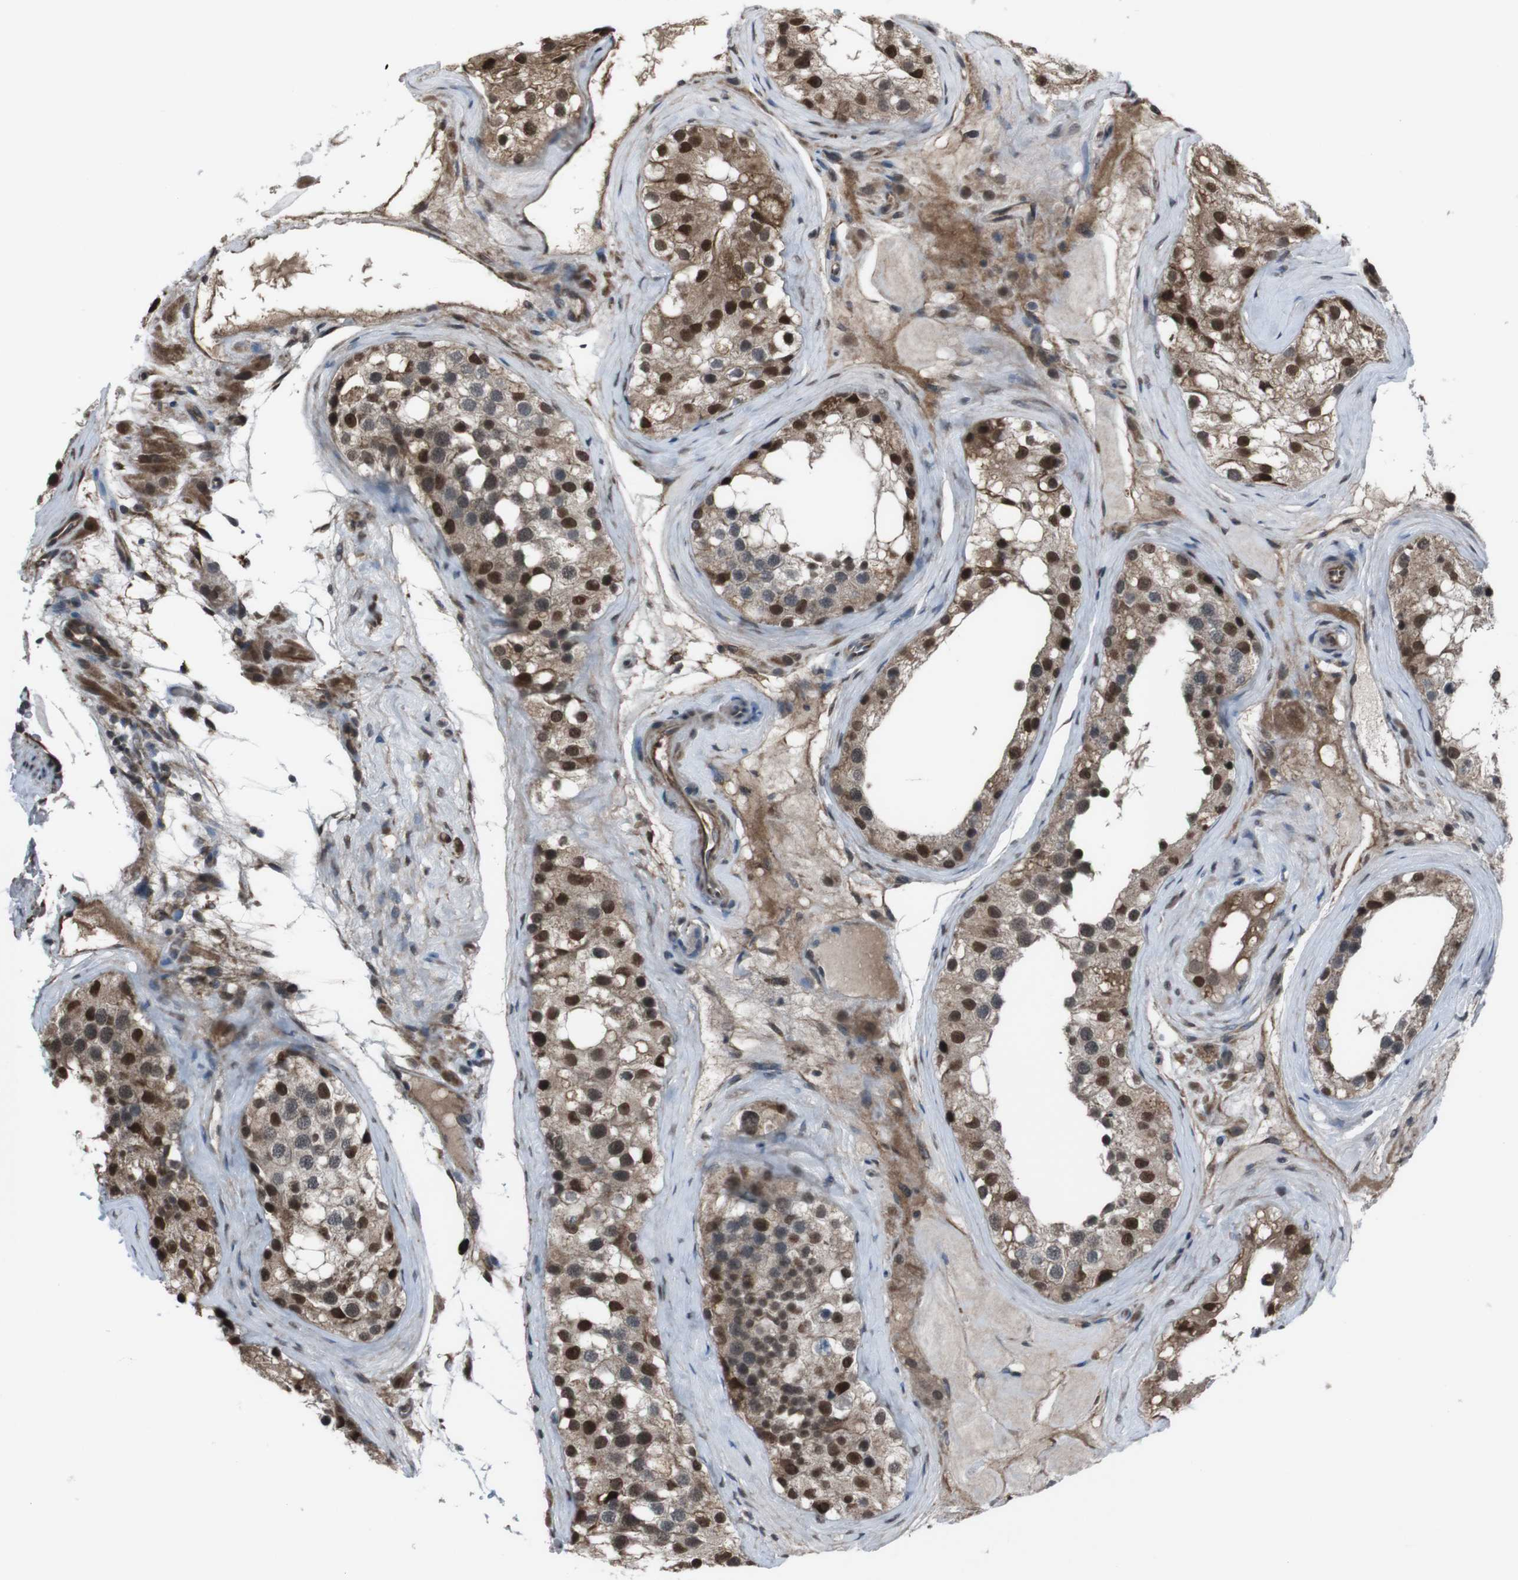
{"staining": {"intensity": "strong", "quantity": ">75%", "location": "nuclear"}, "tissue": "testis", "cell_type": "Cells in seminiferous ducts", "image_type": "normal", "snomed": [{"axis": "morphology", "description": "Normal tissue, NOS"}, {"axis": "morphology", "description": "Seminoma, NOS"}, {"axis": "topography", "description": "Testis"}], "caption": "Testis stained with immunohistochemistry reveals strong nuclear positivity in approximately >75% of cells in seminiferous ducts.", "gene": "SS18L1", "patient": {"sex": "male", "age": 71}}